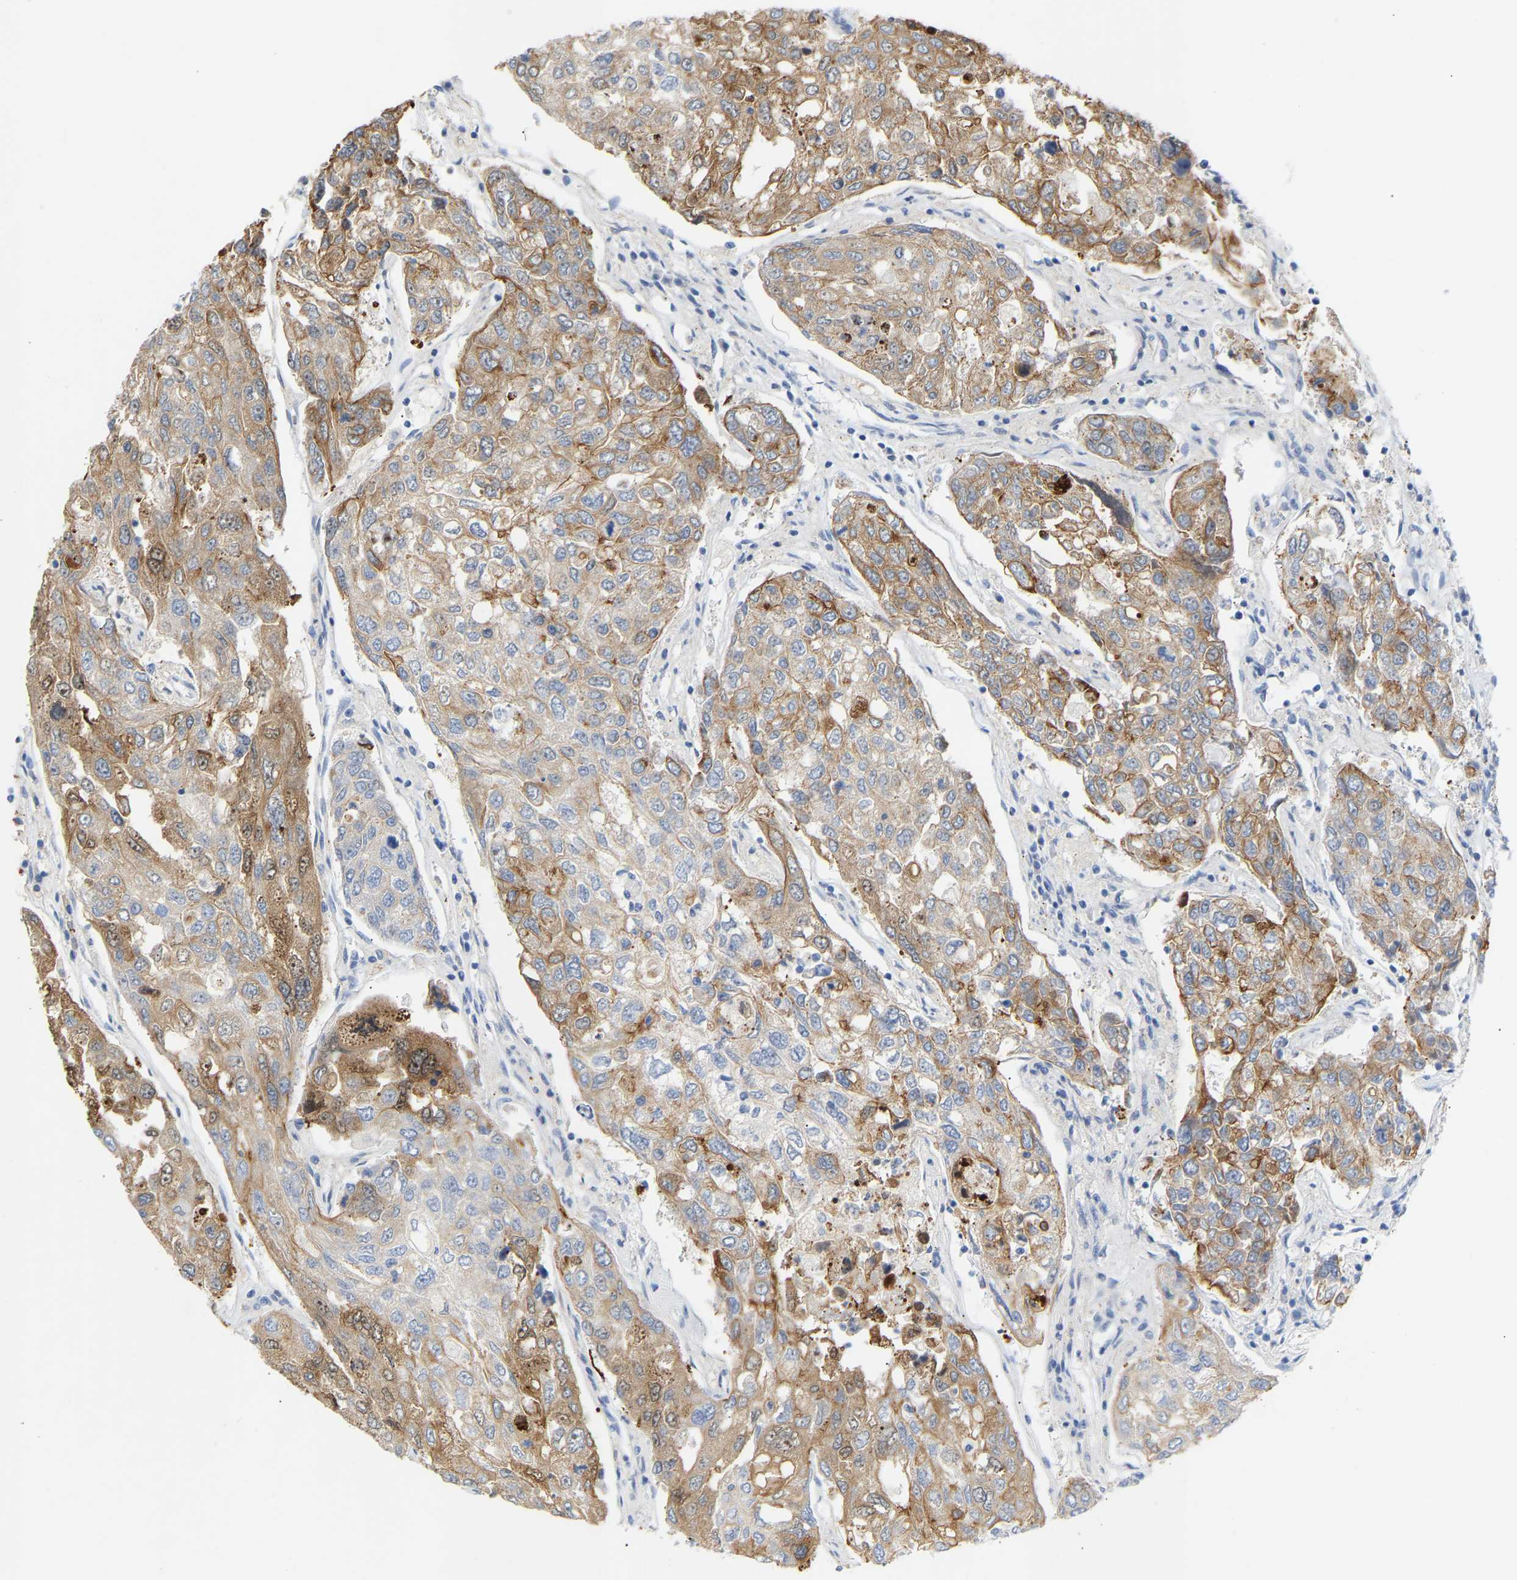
{"staining": {"intensity": "moderate", "quantity": ">75%", "location": "cytoplasmic/membranous"}, "tissue": "urothelial cancer", "cell_type": "Tumor cells", "image_type": "cancer", "snomed": [{"axis": "morphology", "description": "Urothelial carcinoma, High grade"}, {"axis": "topography", "description": "Lymph node"}, {"axis": "topography", "description": "Urinary bladder"}], "caption": "Protein staining of high-grade urothelial carcinoma tissue demonstrates moderate cytoplasmic/membranous expression in approximately >75% of tumor cells. Nuclei are stained in blue.", "gene": "PEX1", "patient": {"sex": "male", "age": 51}}